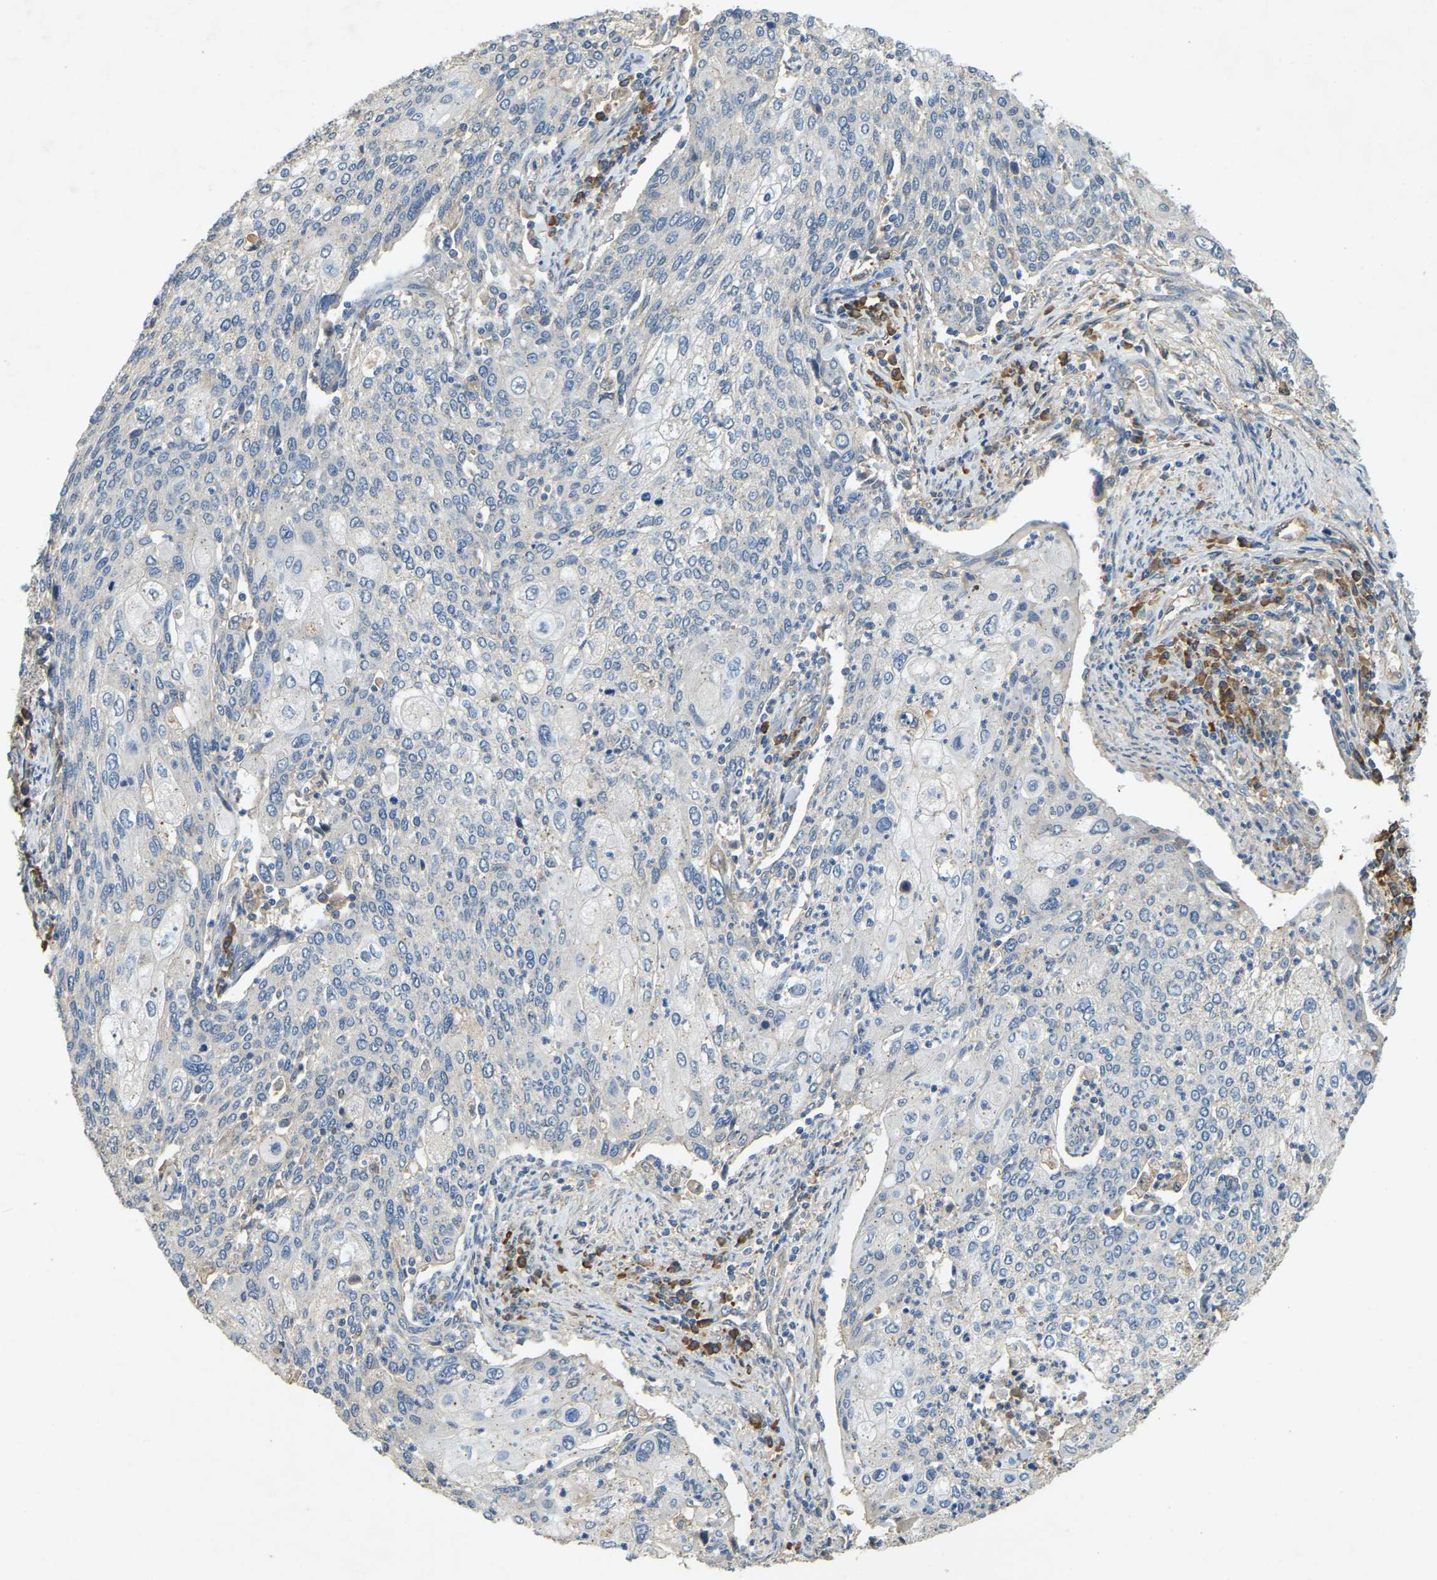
{"staining": {"intensity": "negative", "quantity": "none", "location": "none"}, "tissue": "cervical cancer", "cell_type": "Tumor cells", "image_type": "cancer", "snomed": [{"axis": "morphology", "description": "Squamous cell carcinoma, NOS"}, {"axis": "topography", "description": "Cervix"}], "caption": "There is no significant expression in tumor cells of cervical squamous cell carcinoma.", "gene": "CFLAR", "patient": {"sex": "female", "age": 40}}